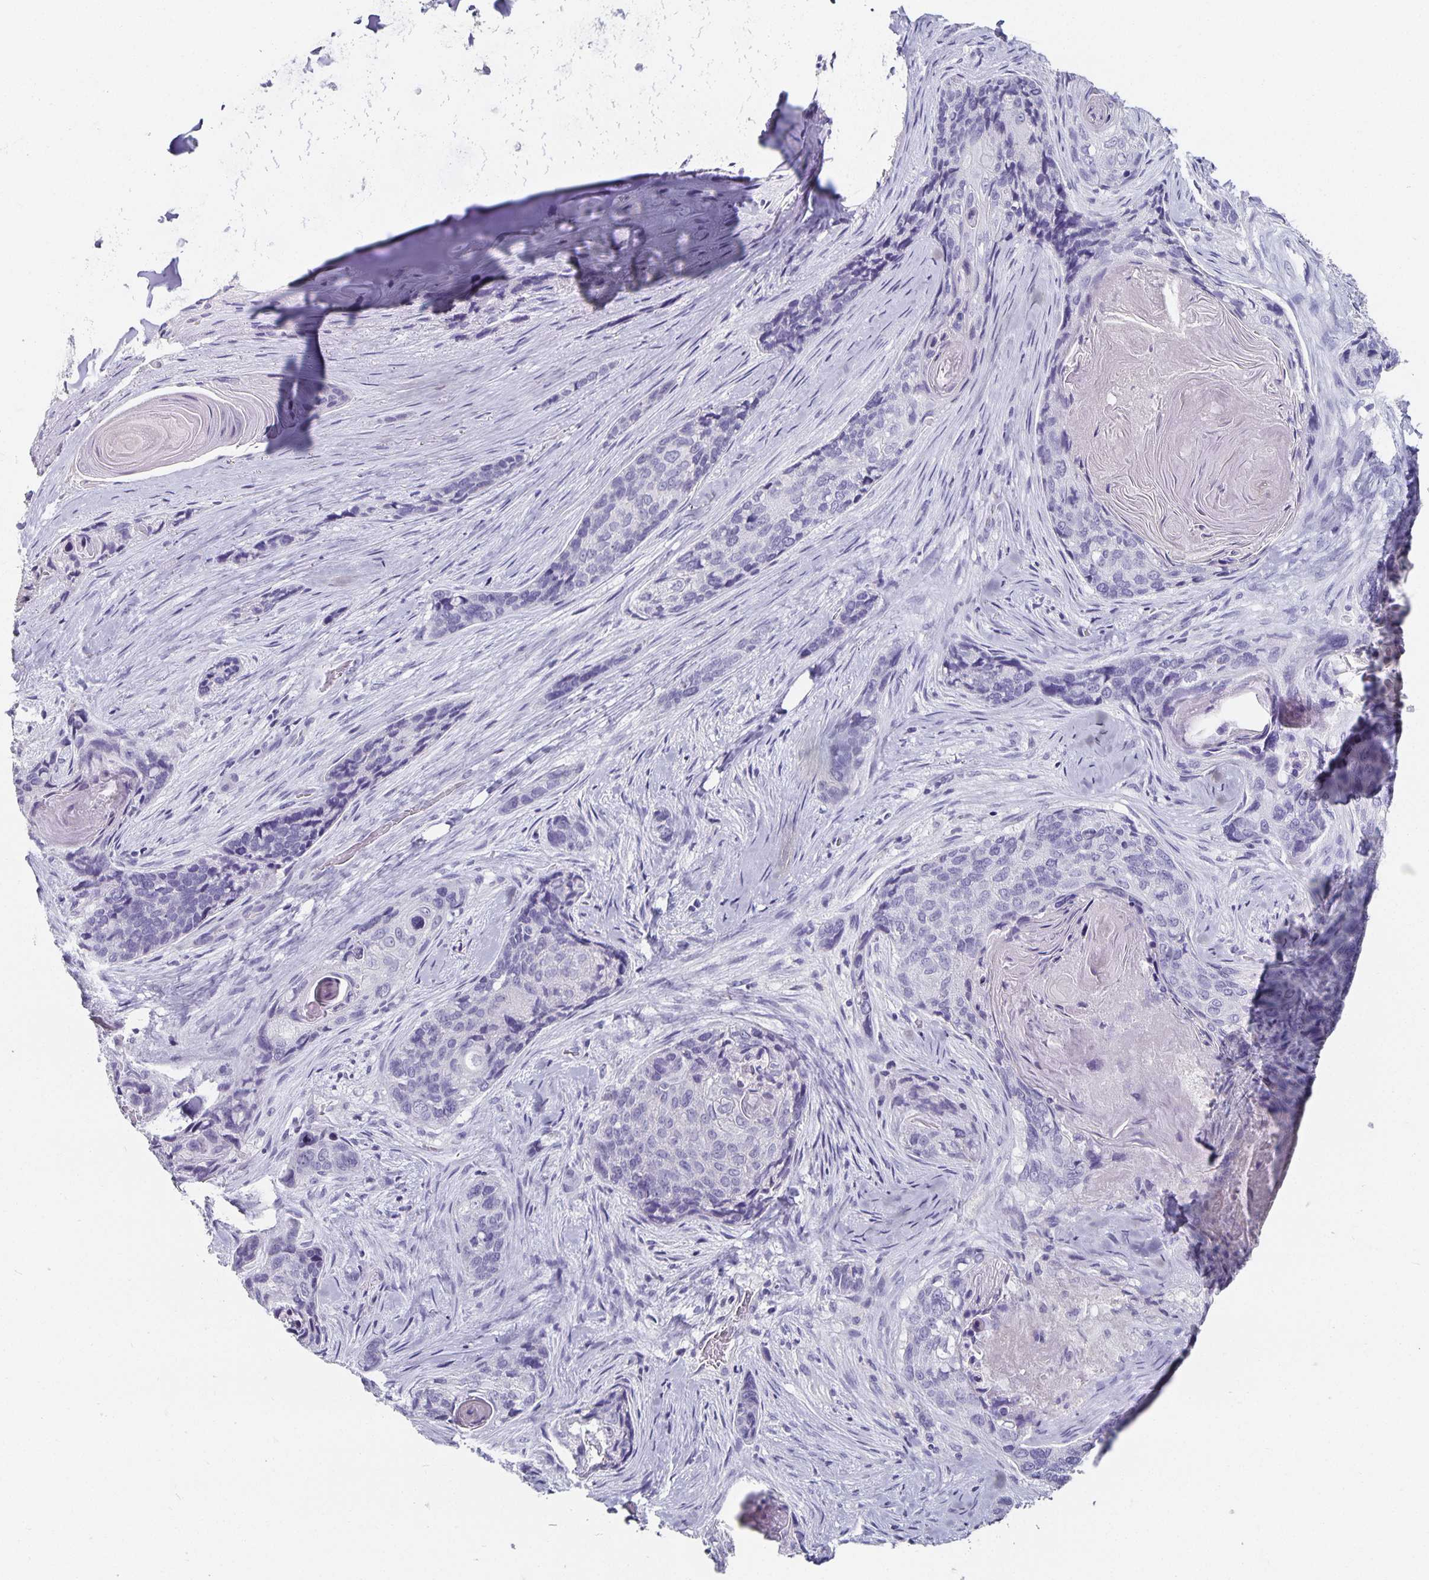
{"staining": {"intensity": "negative", "quantity": "none", "location": "none"}, "tissue": "lung cancer", "cell_type": "Tumor cells", "image_type": "cancer", "snomed": [{"axis": "morphology", "description": "Squamous cell carcinoma, NOS"}, {"axis": "morphology", "description": "Squamous cell carcinoma, metastatic, NOS"}, {"axis": "topography", "description": "Lymph node"}, {"axis": "topography", "description": "Lung"}], "caption": "A histopathology image of lung squamous cell carcinoma stained for a protein shows no brown staining in tumor cells. (DAB IHC with hematoxylin counter stain).", "gene": "CHGA", "patient": {"sex": "male", "age": 41}}